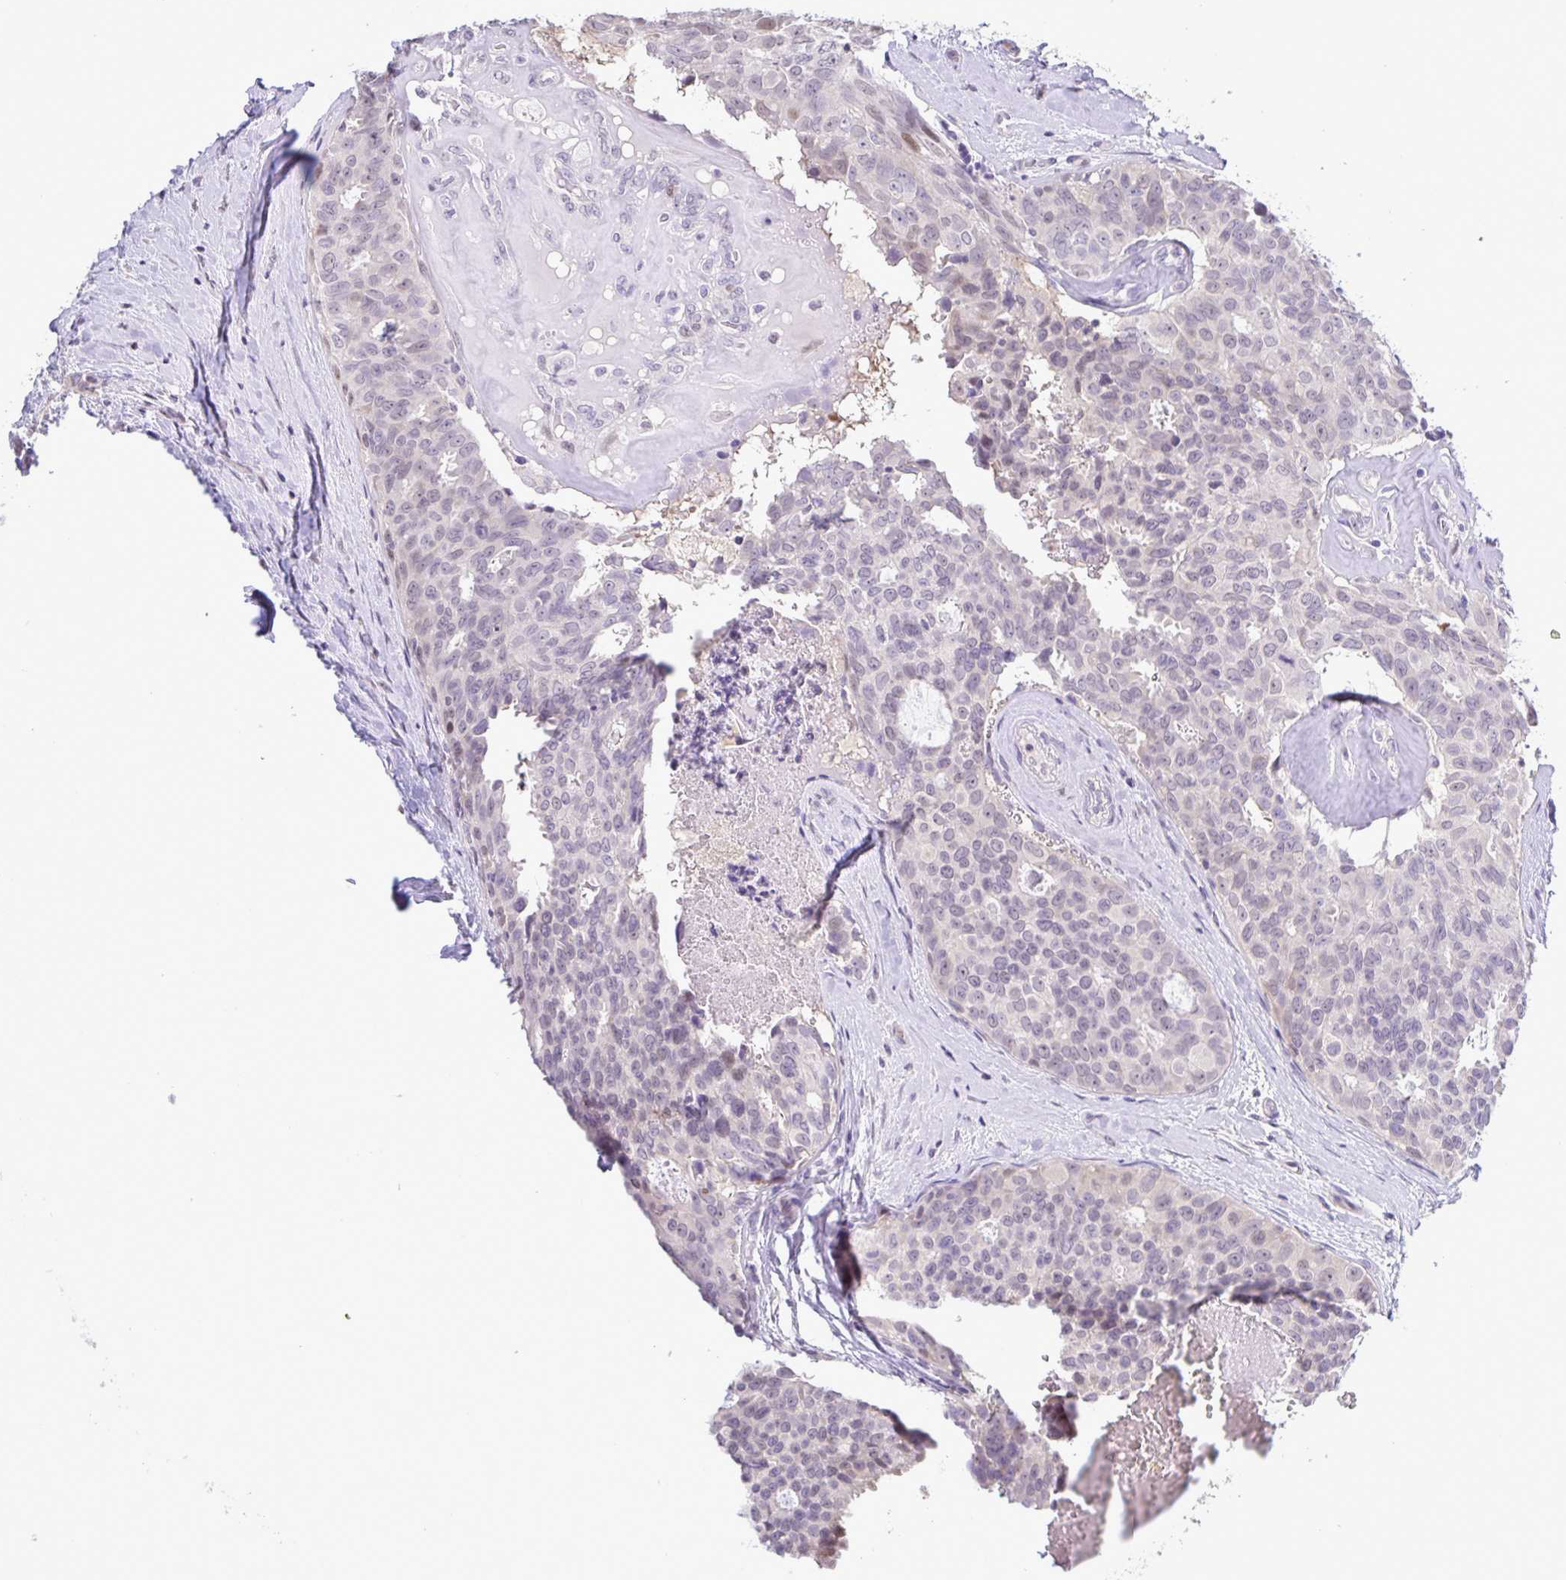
{"staining": {"intensity": "negative", "quantity": "none", "location": "none"}, "tissue": "breast cancer", "cell_type": "Tumor cells", "image_type": "cancer", "snomed": [{"axis": "morphology", "description": "Duct carcinoma"}, {"axis": "topography", "description": "Breast"}], "caption": "Immunohistochemical staining of breast intraductal carcinoma displays no significant expression in tumor cells.", "gene": "ONECUT2", "patient": {"sex": "female", "age": 45}}